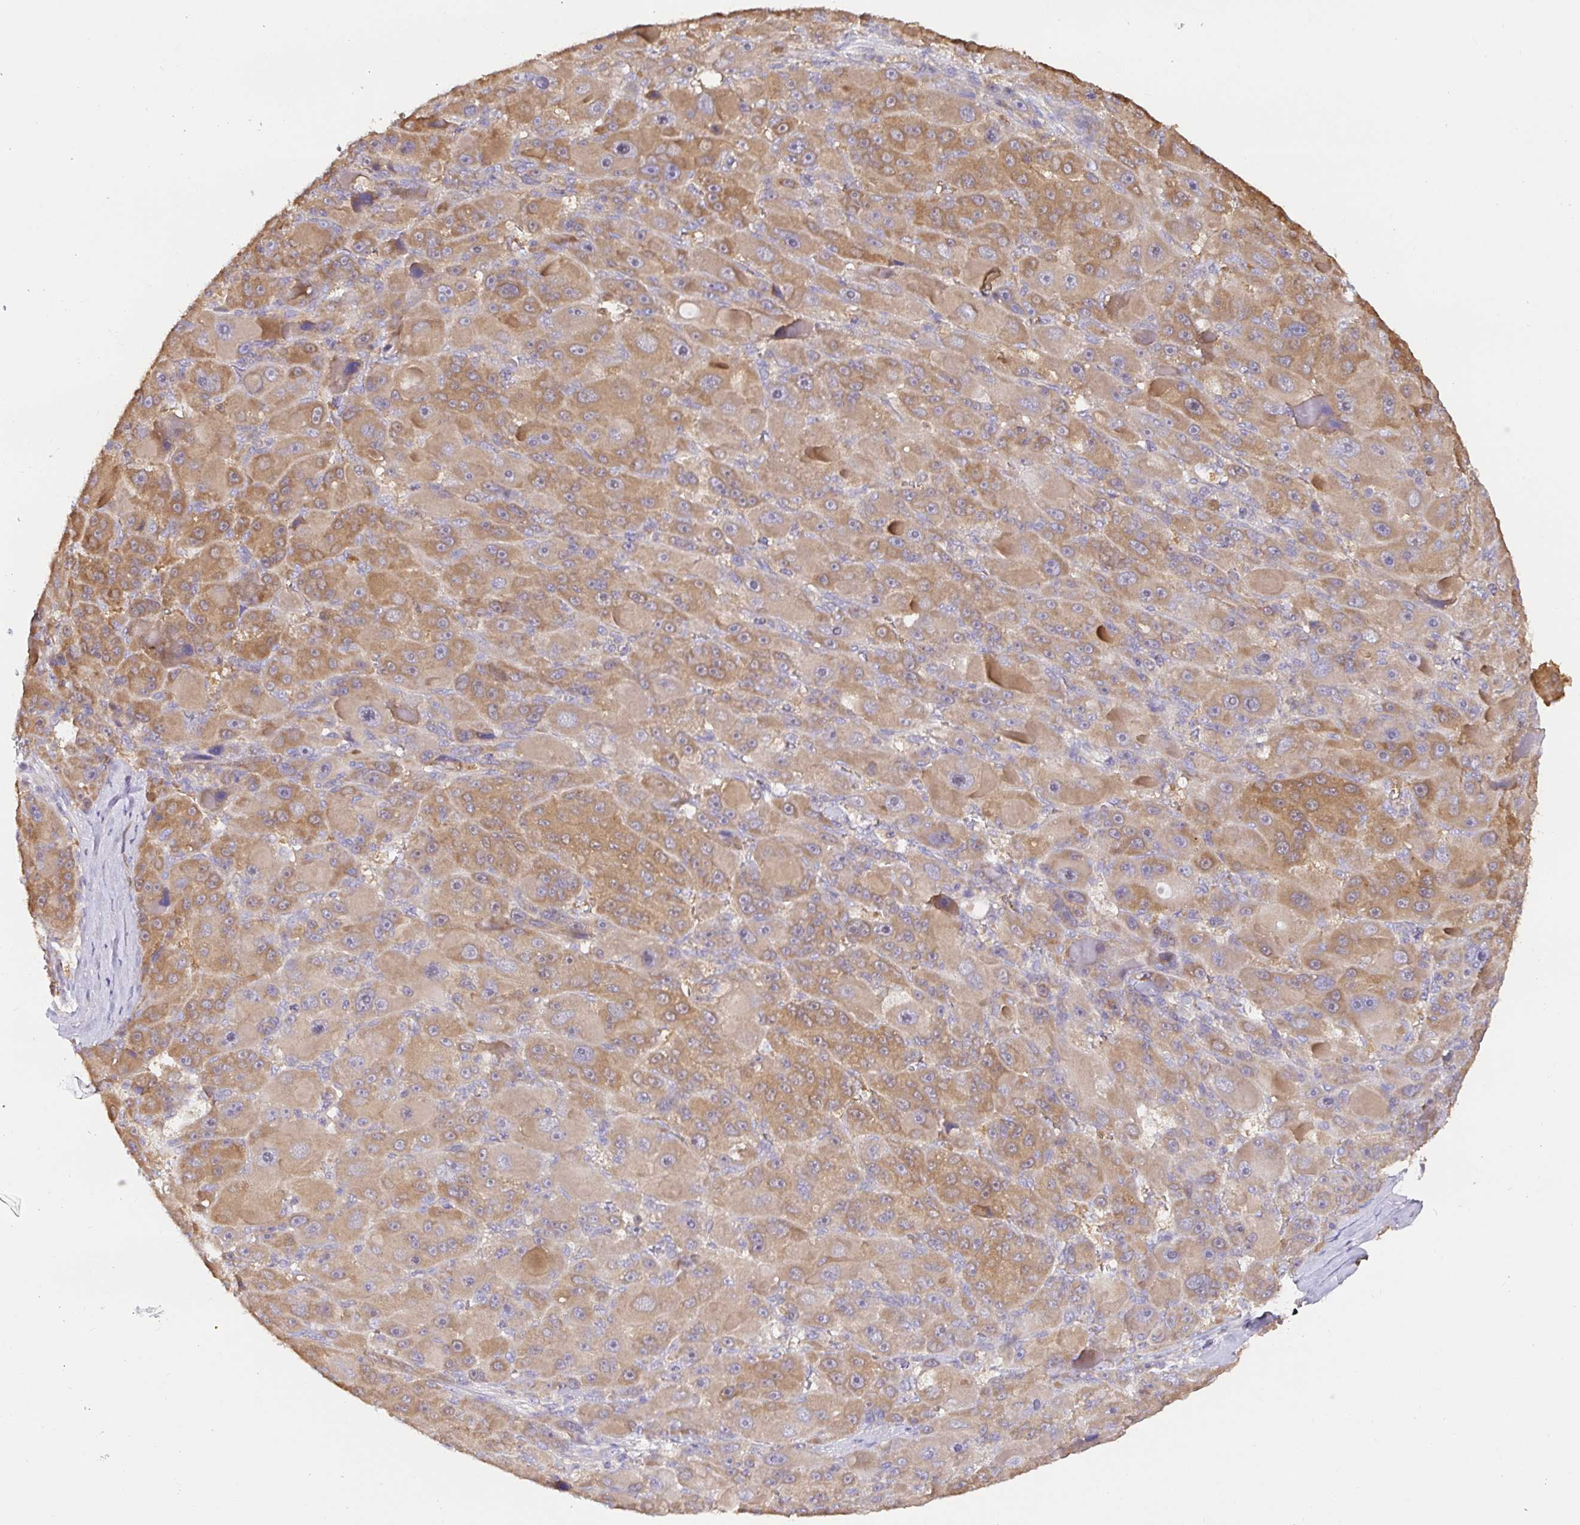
{"staining": {"intensity": "moderate", "quantity": ">75%", "location": "cytoplasmic/membranous"}, "tissue": "liver cancer", "cell_type": "Tumor cells", "image_type": "cancer", "snomed": [{"axis": "morphology", "description": "Carcinoma, Hepatocellular, NOS"}, {"axis": "topography", "description": "Liver"}], "caption": "This is an image of immunohistochemistry (IHC) staining of liver hepatocellular carcinoma, which shows moderate positivity in the cytoplasmic/membranous of tumor cells.", "gene": "HAGH", "patient": {"sex": "male", "age": 76}}